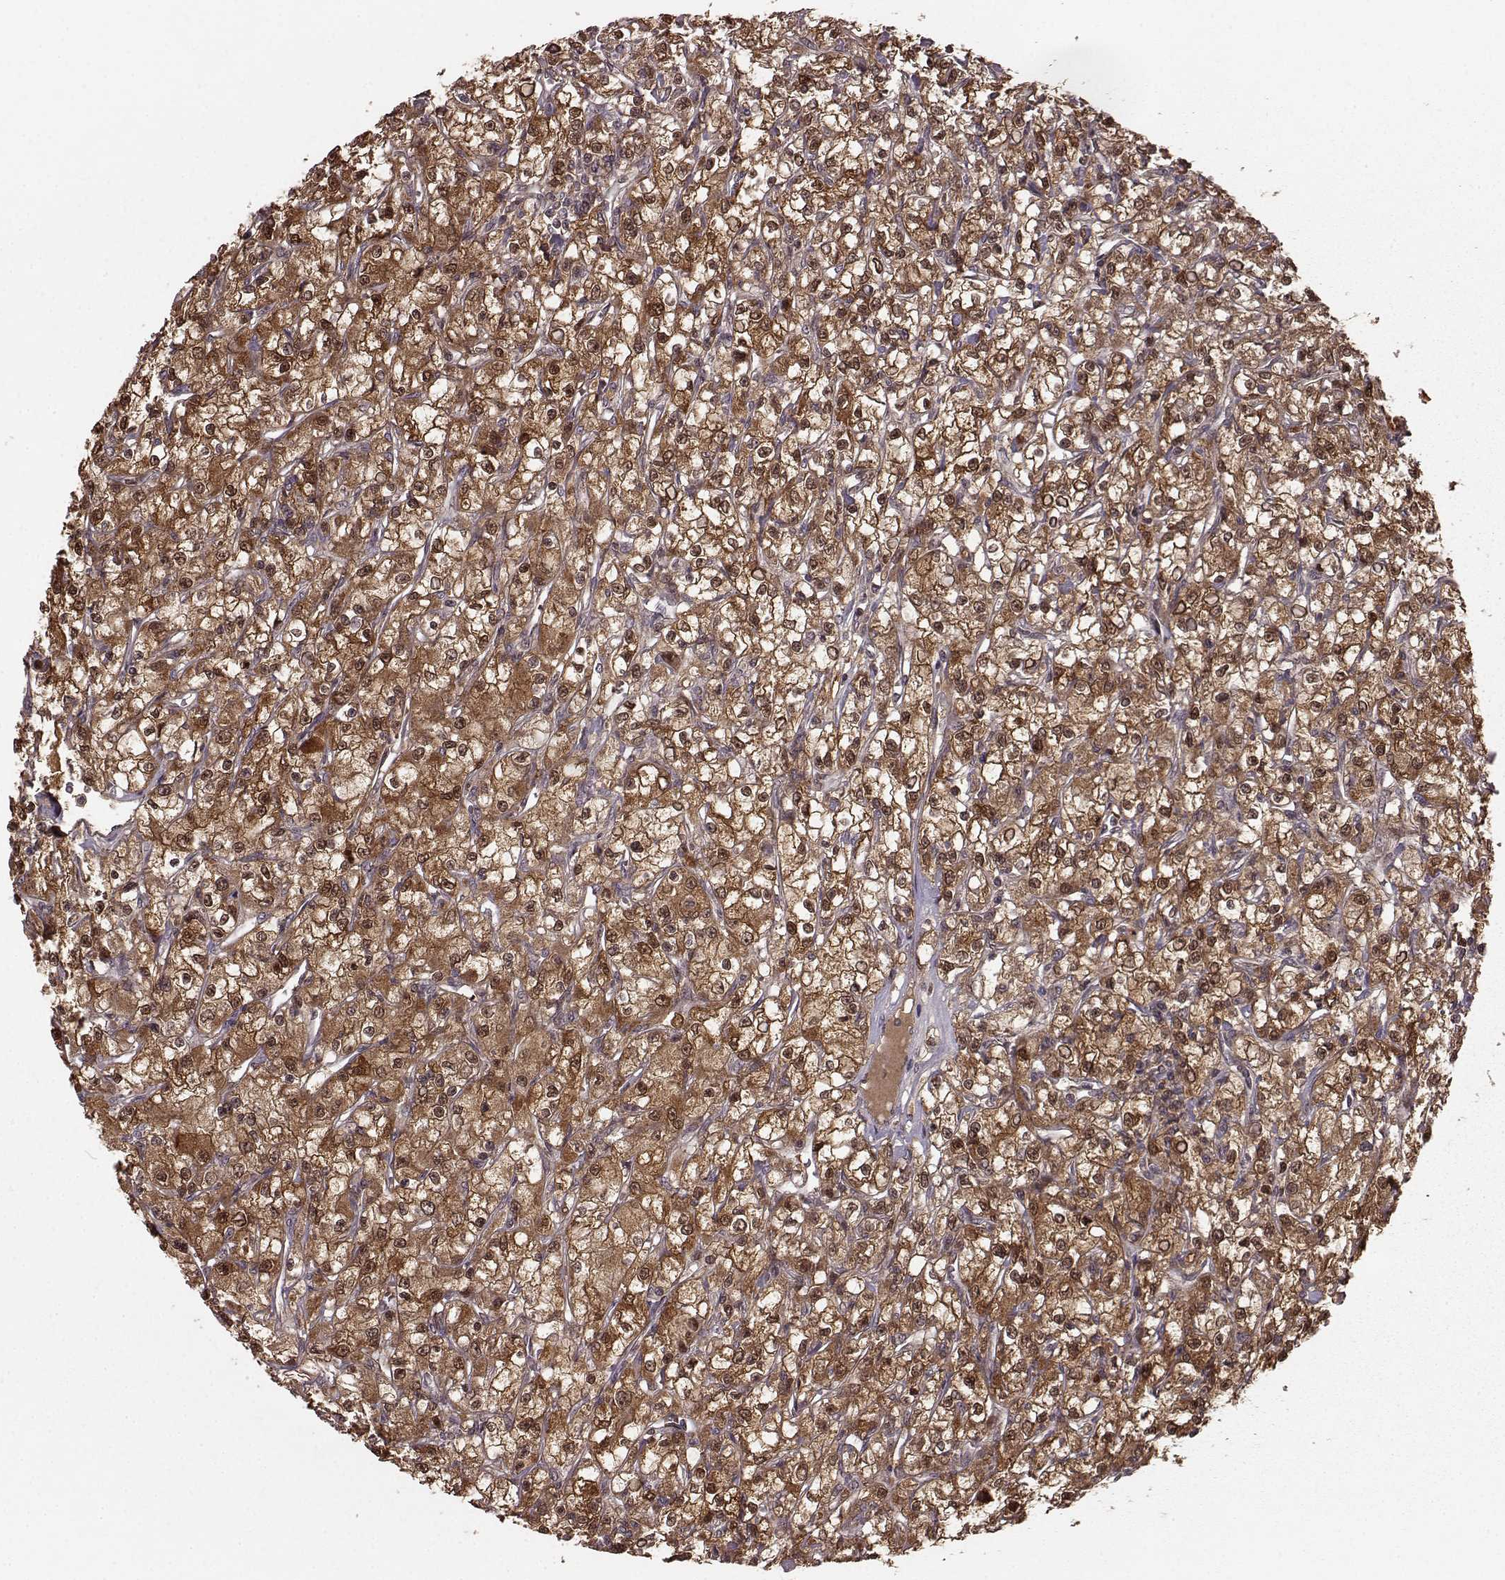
{"staining": {"intensity": "moderate", "quantity": ">75%", "location": "cytoplasmic/membranous,nuclear"}, "tissue": "renal cancer", "cell_type": "Tumor cells", "image_type": "cancer", "snomed": [{"axis": "morphology", "description": "Adenocarcinoma, NOS"}, {"axis": "topography", "description": "Kidney"}], "caption": "Immunohistochemical staining of human renal adenocarcinoma reveals medium levels of moderate cytoplasmic/membranous and nuclear positivity in approximately >75% of tumor cells. (DAB (3,3'-diaminobenzidine) IHC, brown staining for protein, blue staining for nuclei).", "gene": "GSS", "patient": {"sex": "female", "age": 59}}